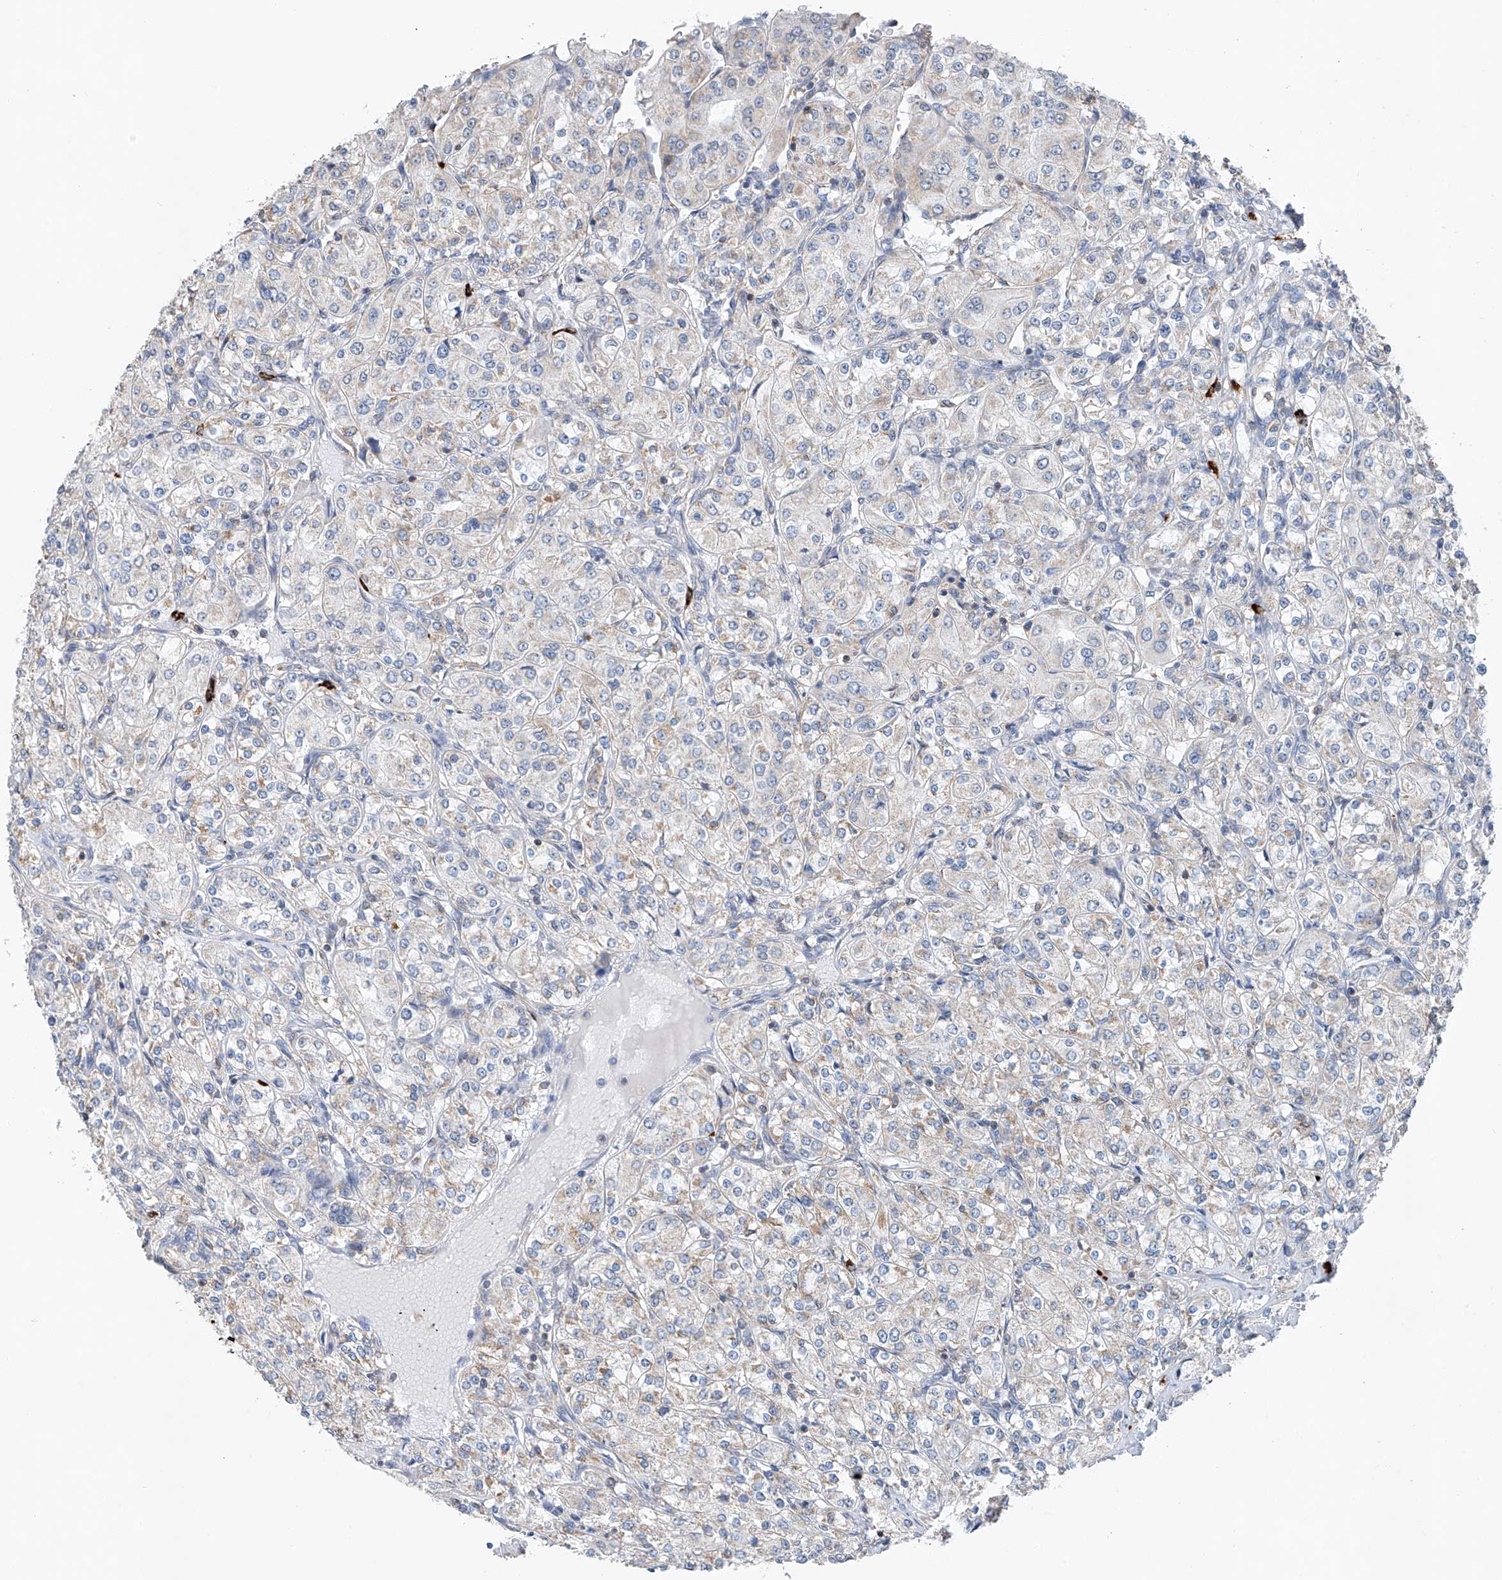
{"staining": {"intensity": "weak", "quantity": "25%-75%", "location": "cytoplasmic/membranous"}, "tissue": "renal cancer", "cell_type": "Tumor cells", "image_type": "cancer", "snomed": [{"axis": "morphology", "description": "Adenocarcinoma, NOS"}, {"axis": "topography", "description": "Kidney"}], "caption": "This is a histology image of IHC staining of renal cancer (adenocarcinoma), which shows weak staining in the cytoplasmic/membranous of tumor cells.", "gene": "KLF15", "patient": {"sex": "male", "age": 77}}